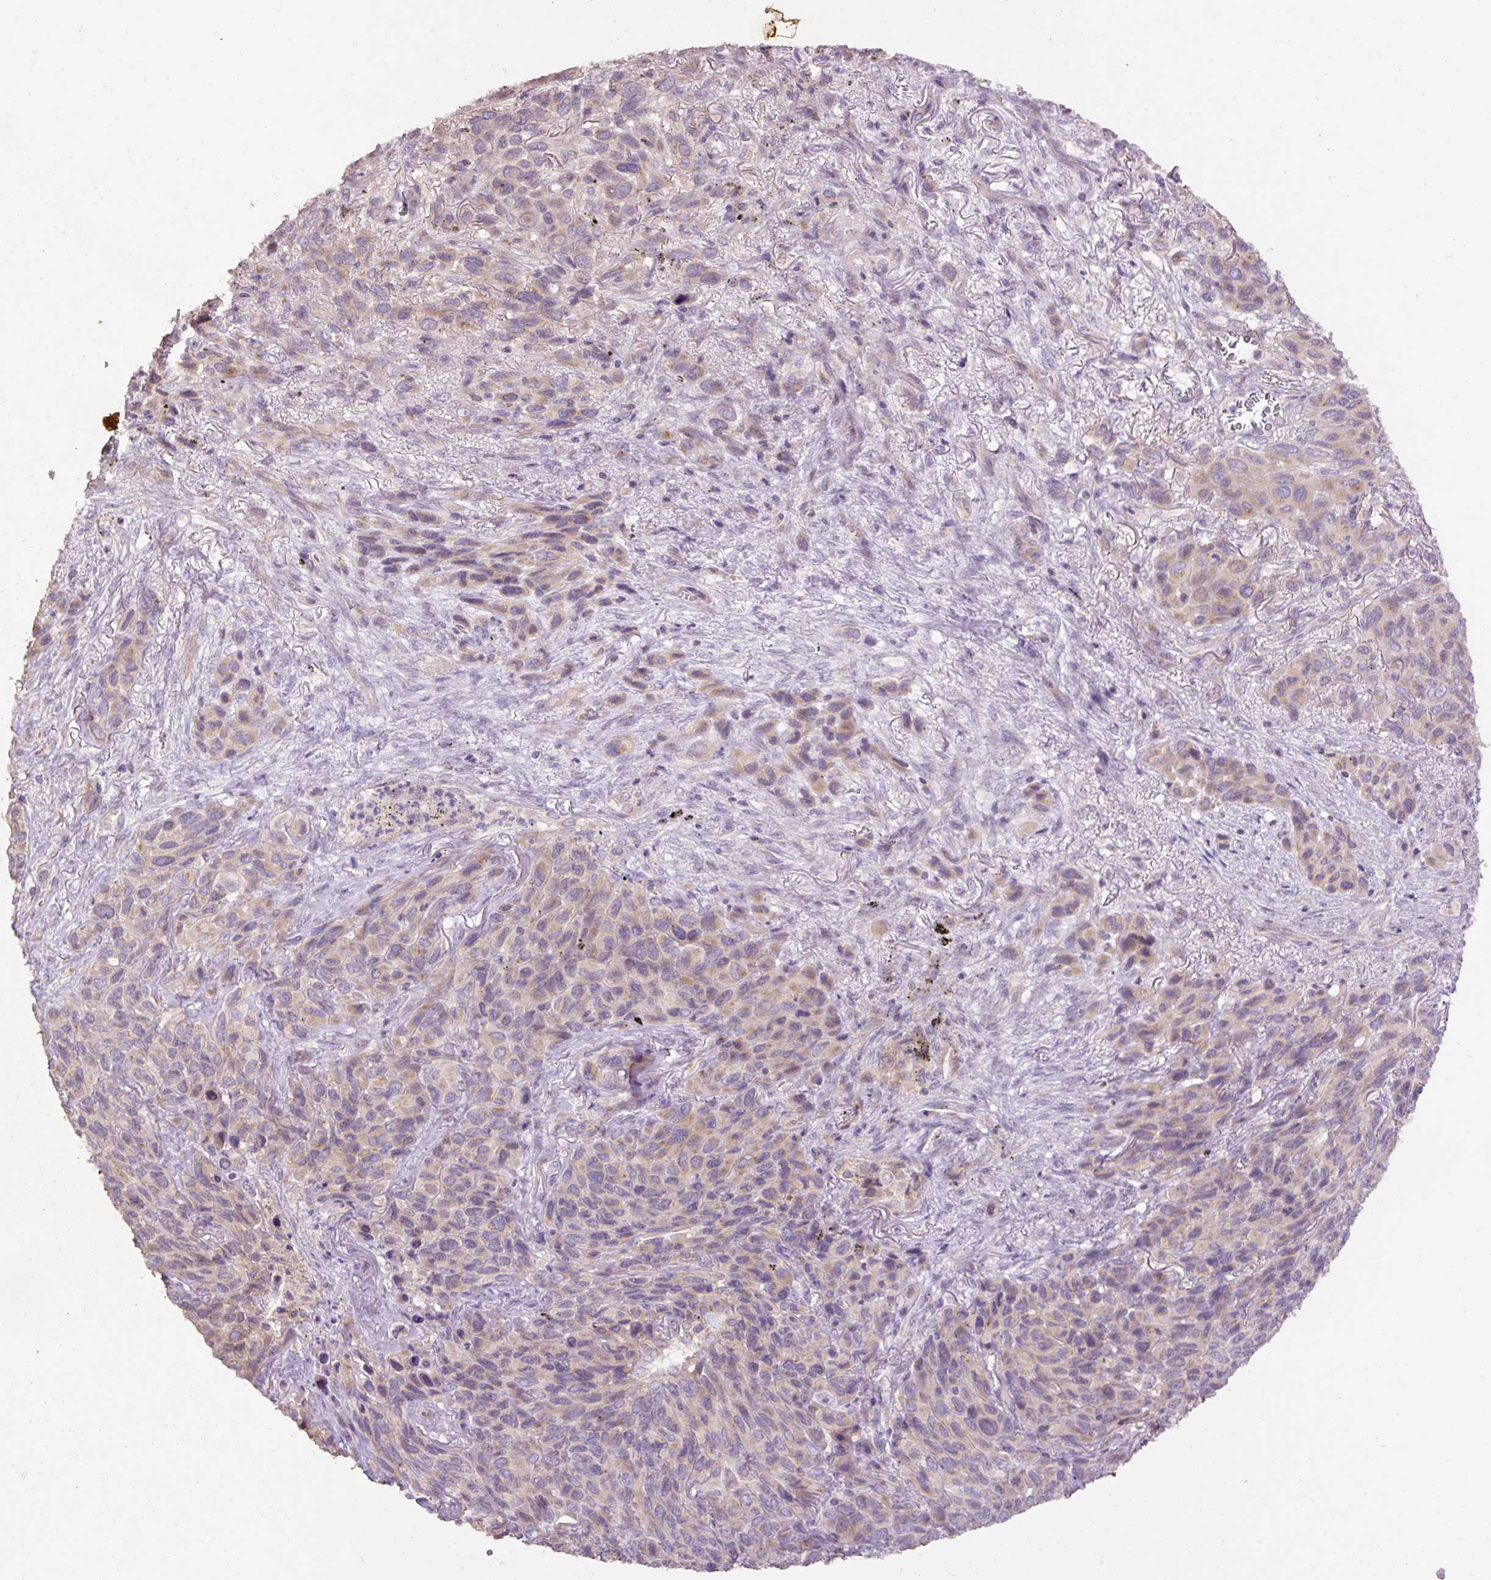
{"staining": {"intensity": "weak", "quantity": "25%-75%", "location": "cytoplasmic/membranous"}, "tissue": "melanoma", "cell_type": "Tumor cells", "image_type": "cancer", "snomed": [{"axis": "morphology", "description": "Malignant melanoma, Metastatic site"}, {"axis": "topography", "description": "Lung"}], "caption": "There is low levels of weak cytoplasmic/membranous staining in tumor cells of malignant melanoma (metastatic site), as demonstrated by immunohistochemical staining (brown color).", "gene": "ABR", "patient": {"sex": "male", "age": 48}}